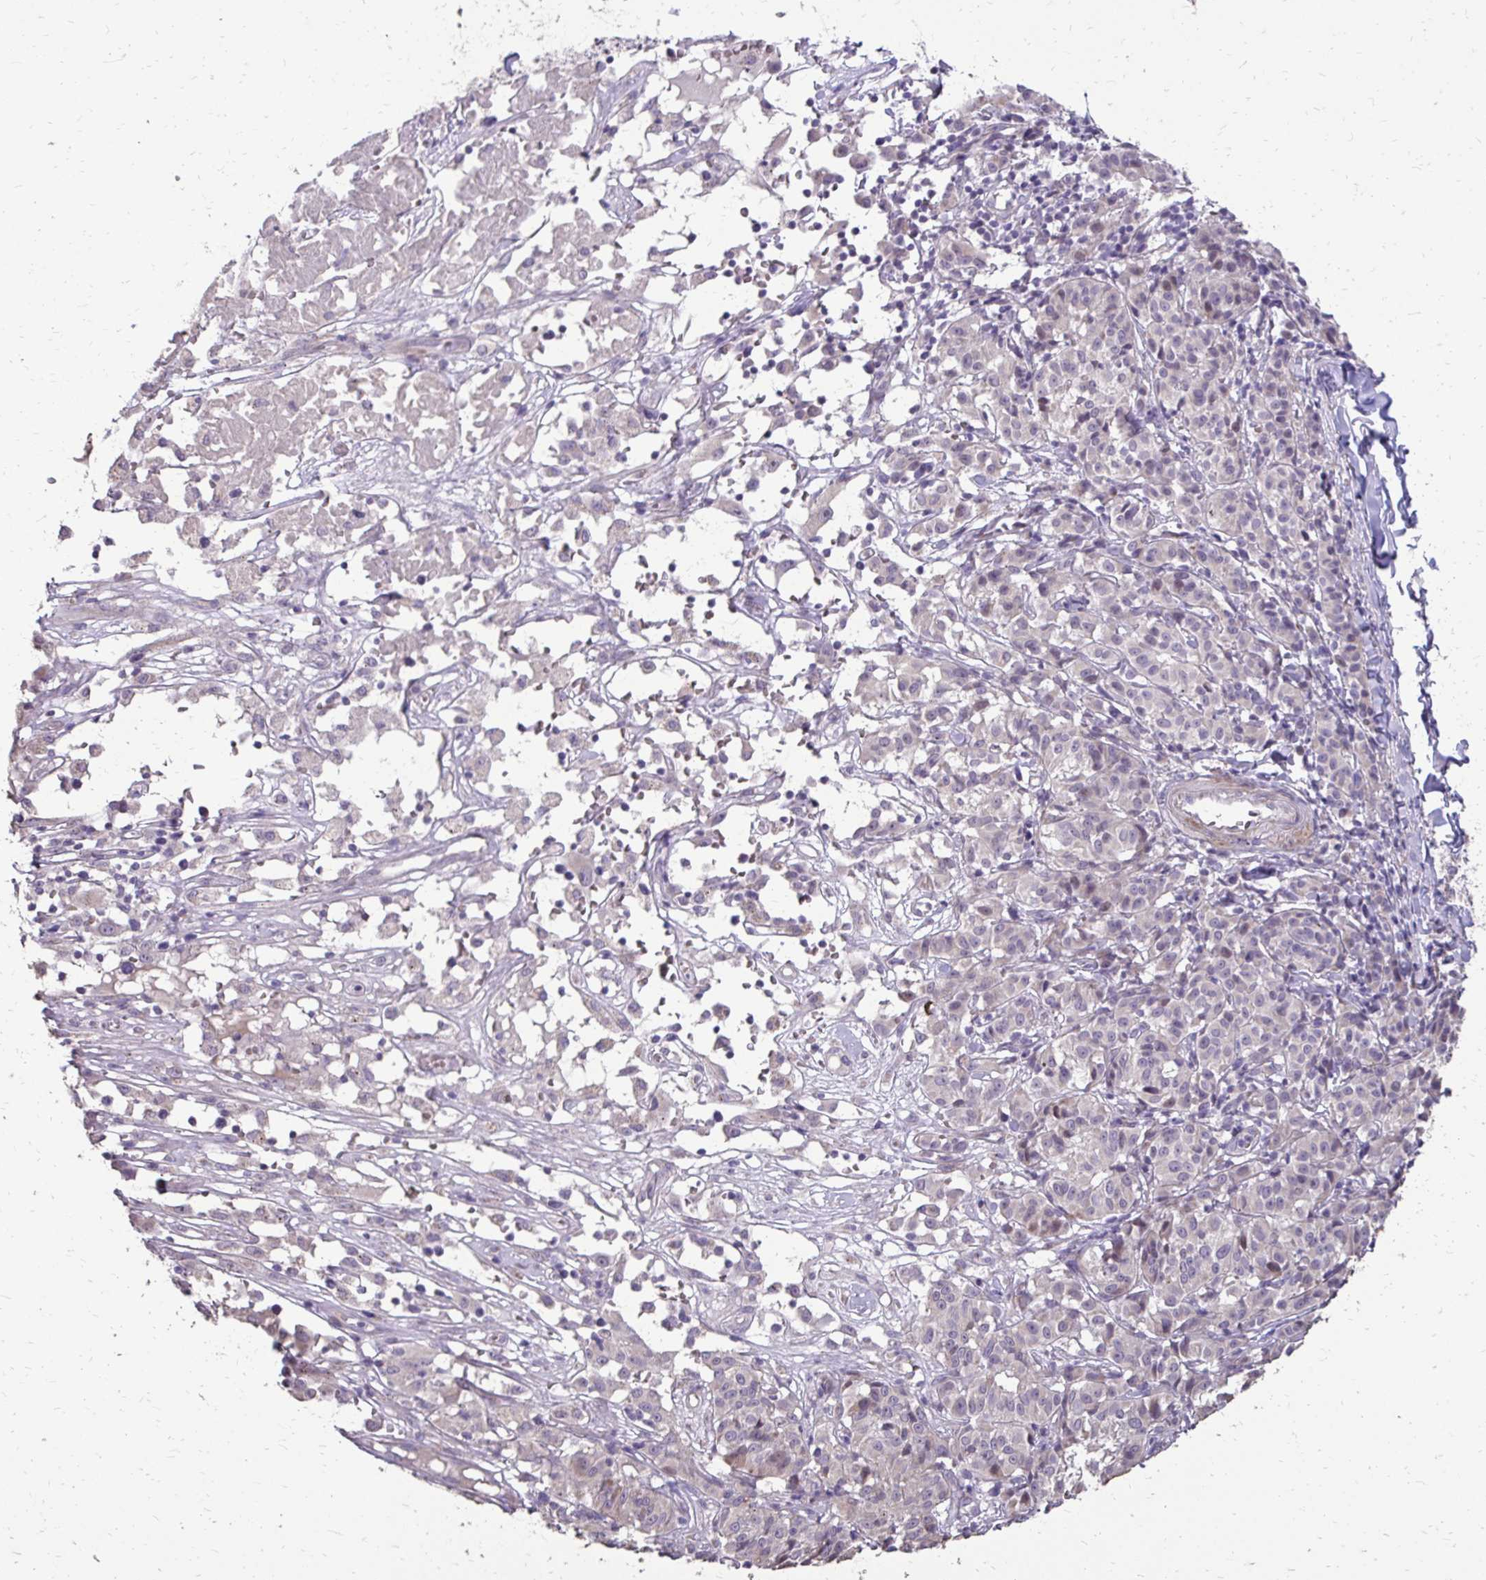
{"staining": {"intensity": "negative", "quantity": "none", "location": "none"}, "tissue": "melanoma", "cell_type": "Tumor cells", "image_type": "cancer", "snomed": [{"axis": "morphology", "description": "Malignant melanoma, NOS"}, {"axis": "topography", "description": "Skin"}], "caption": "Immunohistochemistry of human melanoma demonstrates no staining in tumor cells. (IHC, brightfield microscopy, high magnification).", "gene": "MYORG", "patient": {"sex": "female", "age": 72}}